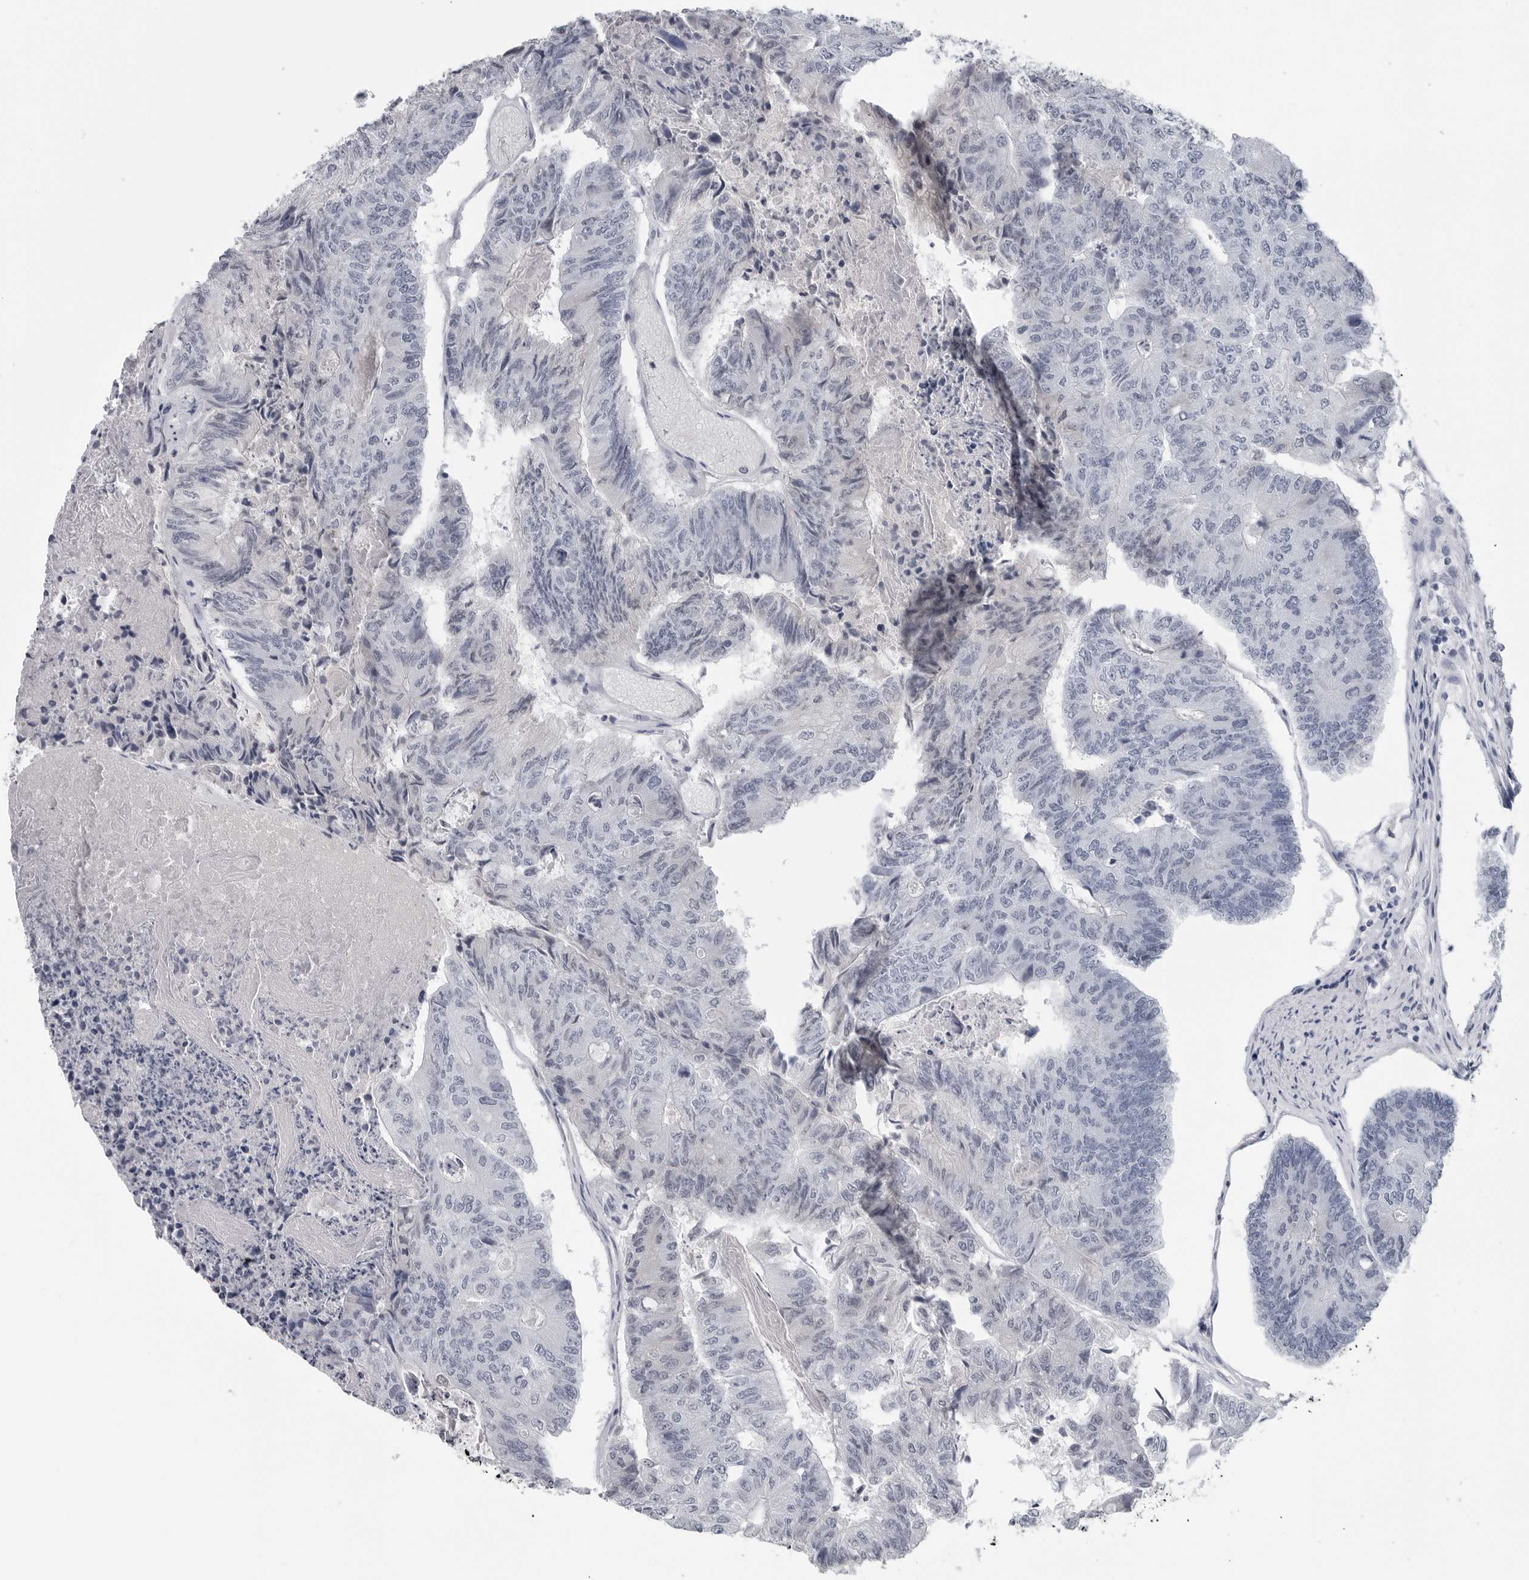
{"staining": {"intensity": "negative", "quantity": "none", "location": "none"}, "tissue": "colorectal cancer", "cell_type": "Tumor cells", "image_type": "cancer", "snomed": [{"axis": "morphology", "description": "Adenocarcinoma, NOS"}, {"axis": "topography", "description": "Colon"}], "caption": "The photomicrograph displays no significant staining in tumor cells of colorectal cancer (adenocarcinoma).", "gene": "AMPD1", "patient": {"sex": "female", "age": 67}}